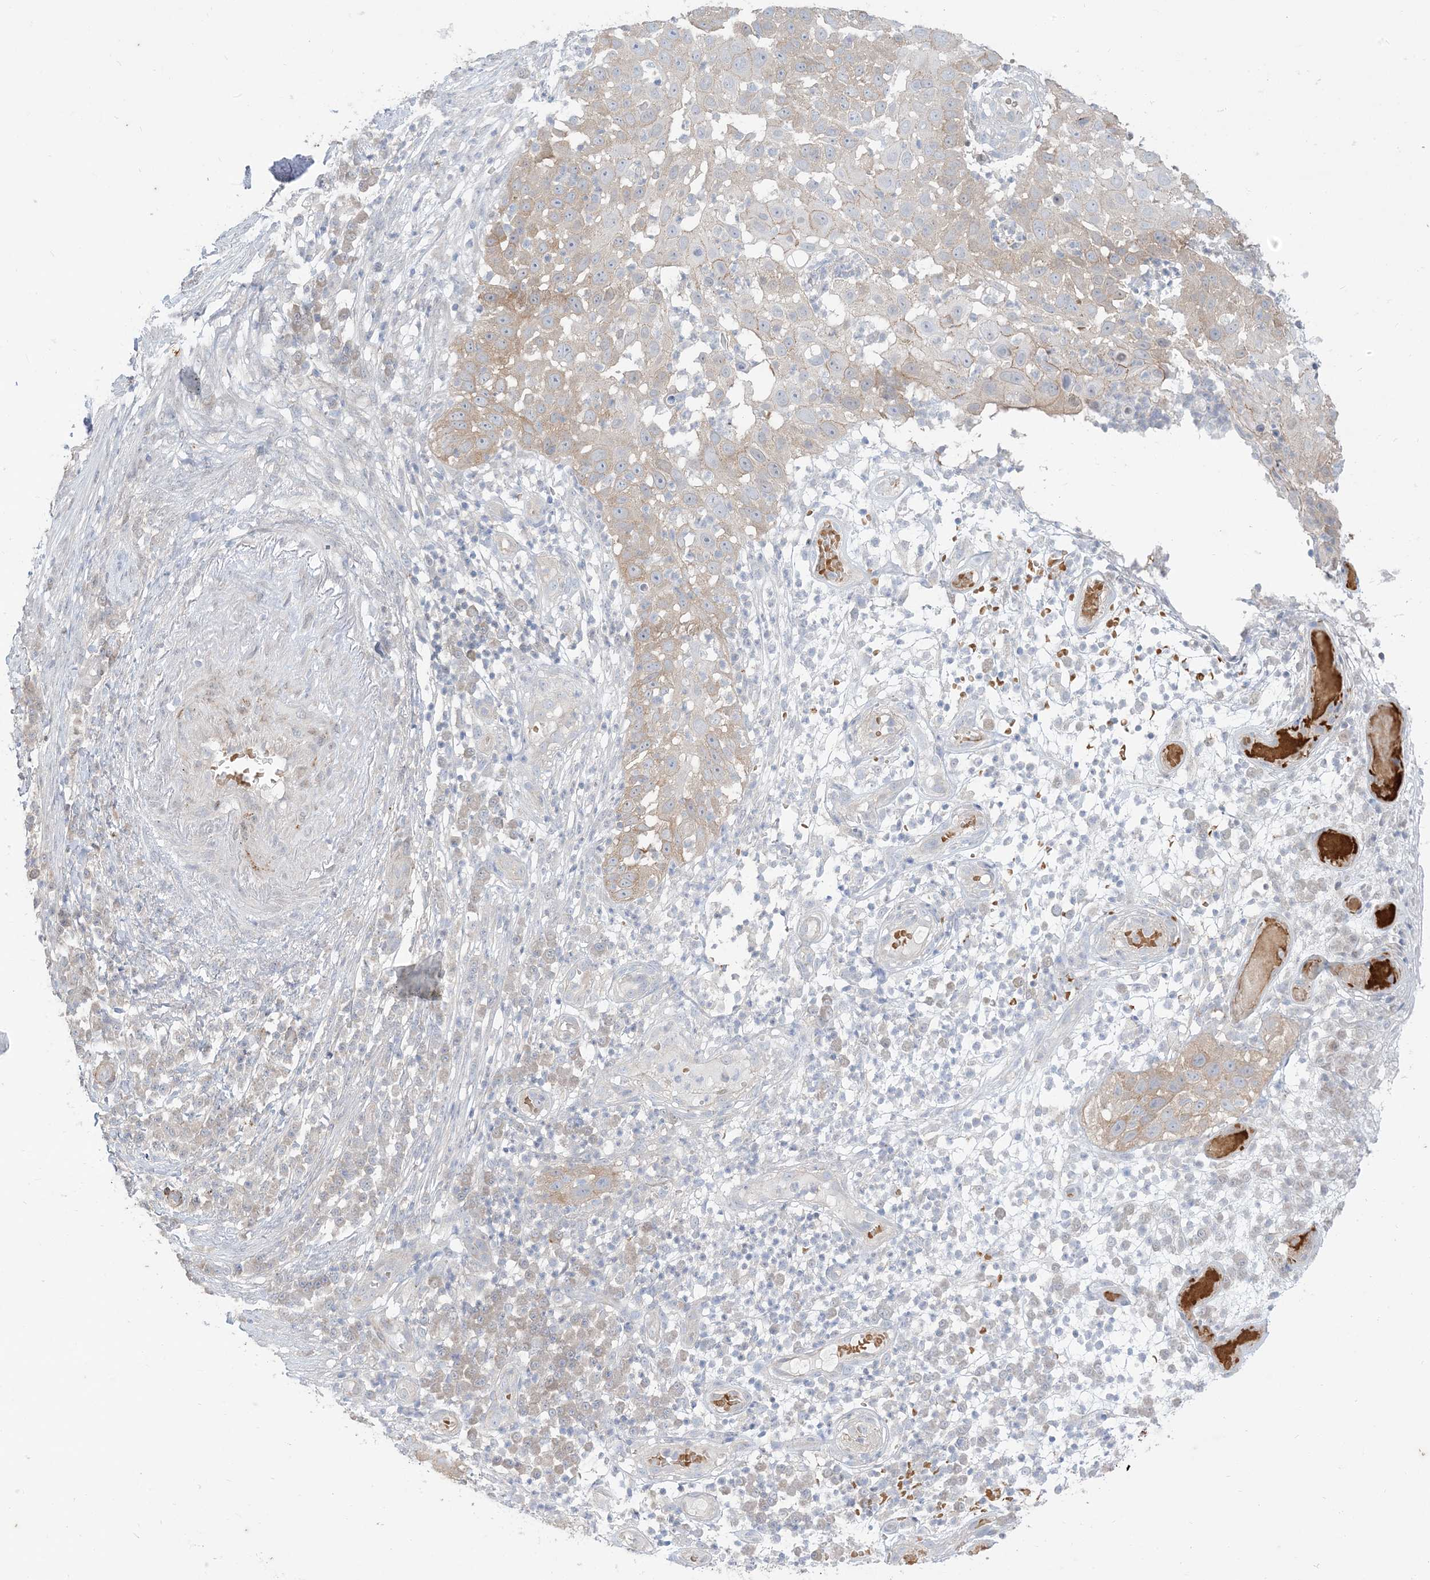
{"staining": {"intensity": "weak", "quantity": "<25%", "location": "cytoplasmic/membranous"}, "tissue": "skin cancer", "cell_type": "Tumor cells", "image_type": "cancer", "snomed": [{"axis": "morphology", "description": "Squamous cell carcinoma, NOS"}, {"axis": "topography", "description": "Skin"}], "caption": "Tumor cells are negative for brown protein staining in squamous cell carcinoma (skin).", "gene": "RIN1", "patient": {"sex": "female", "age": 44}}